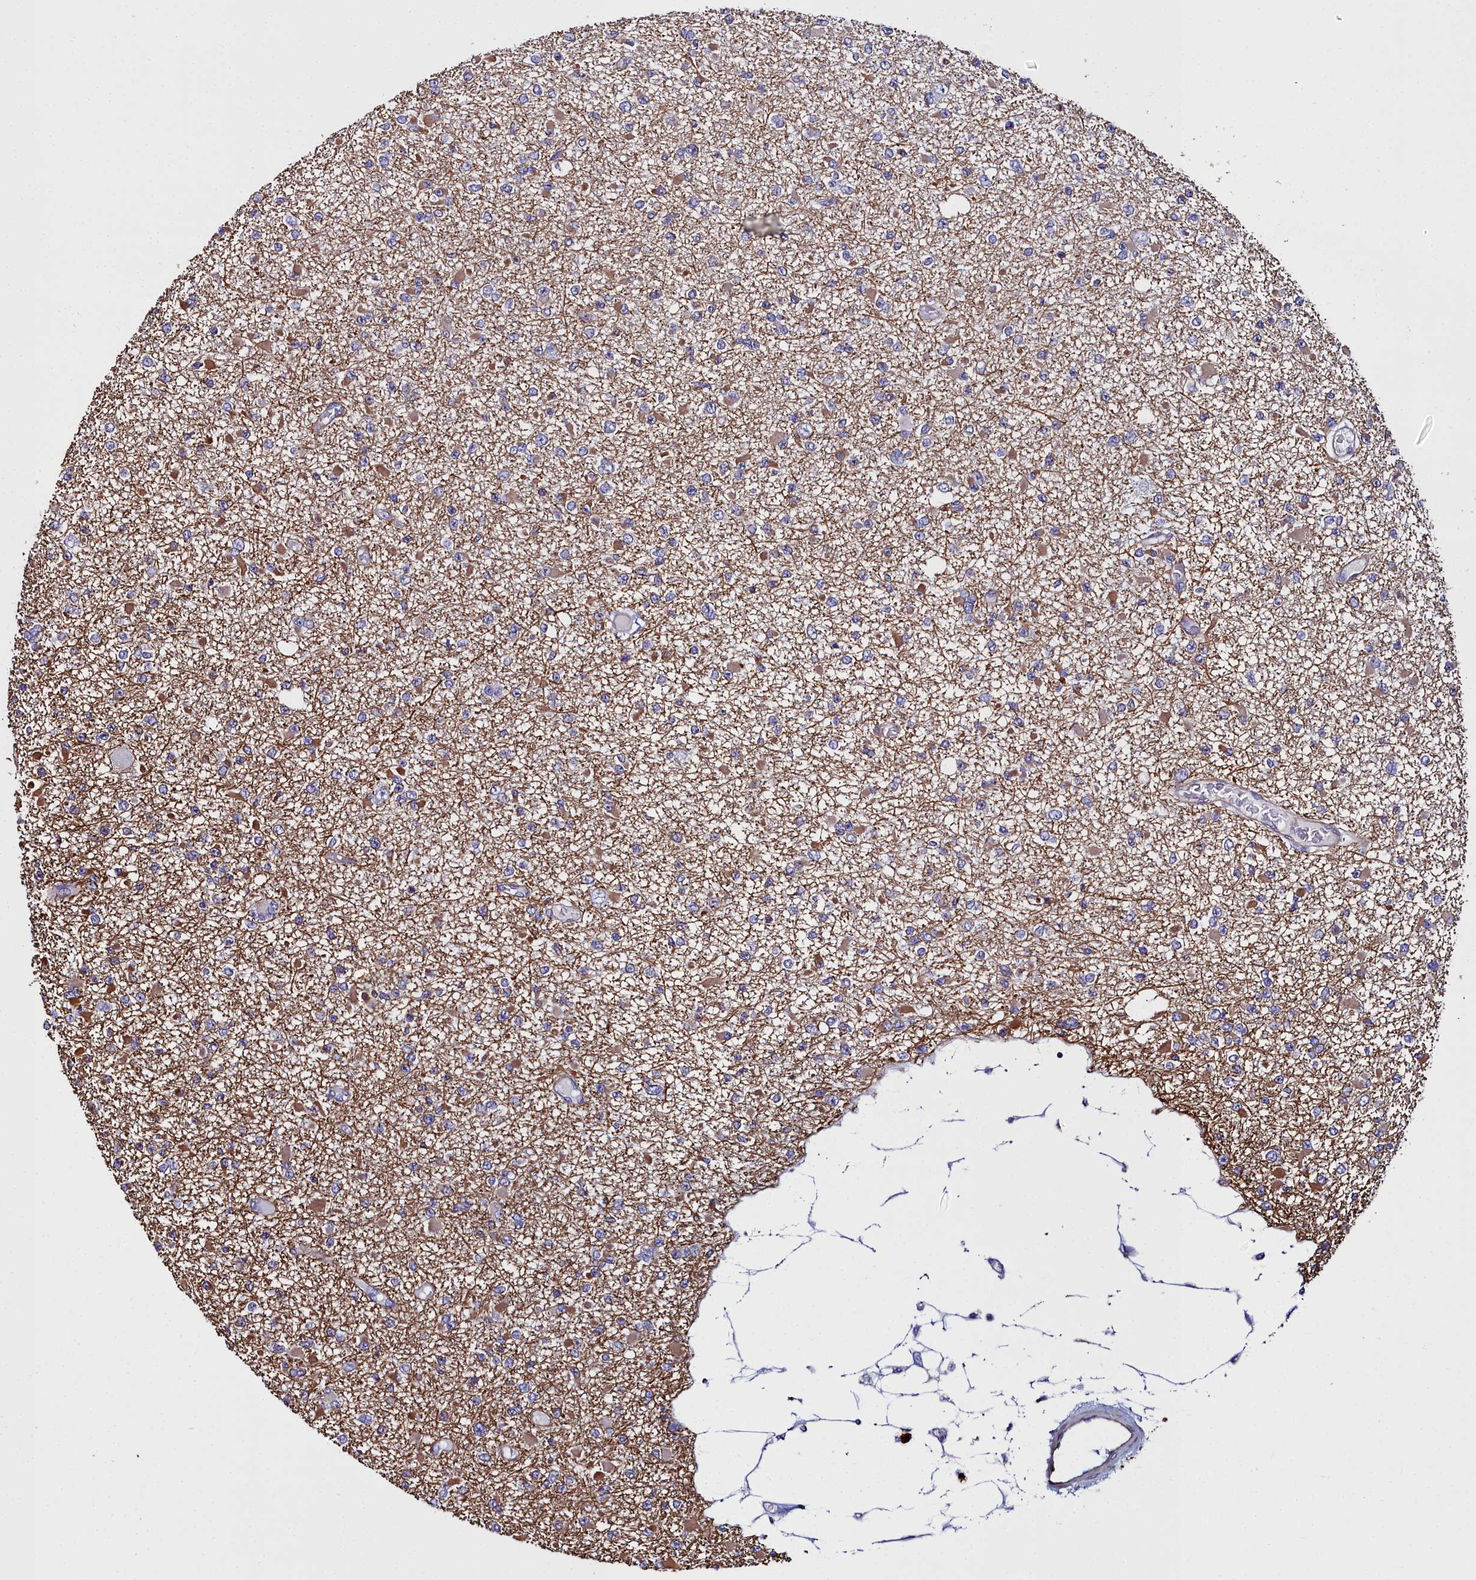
{"staining": {"intensity": "moderate", "quantity": "<25%", "location": "cytoplasmic/membranous"}, "tissue": "glioma", "cell_type": "Tumor cells", "image_type": "cancer", "snomed": [{"axis": "morphology", "description": "Glioma, malignant, Low grade"}, {"axis": "topography", "description": "Brain"}], "caption": "Immunohistochemistry photomicrograph of glioma stained for a protein (brown), which demonstrates low levels of moderate cytoplasmic/membranous expression in approximately <25% of tumor cells.", "gene": "FADS3", "patient": {"sex": "female", "age": 22}}